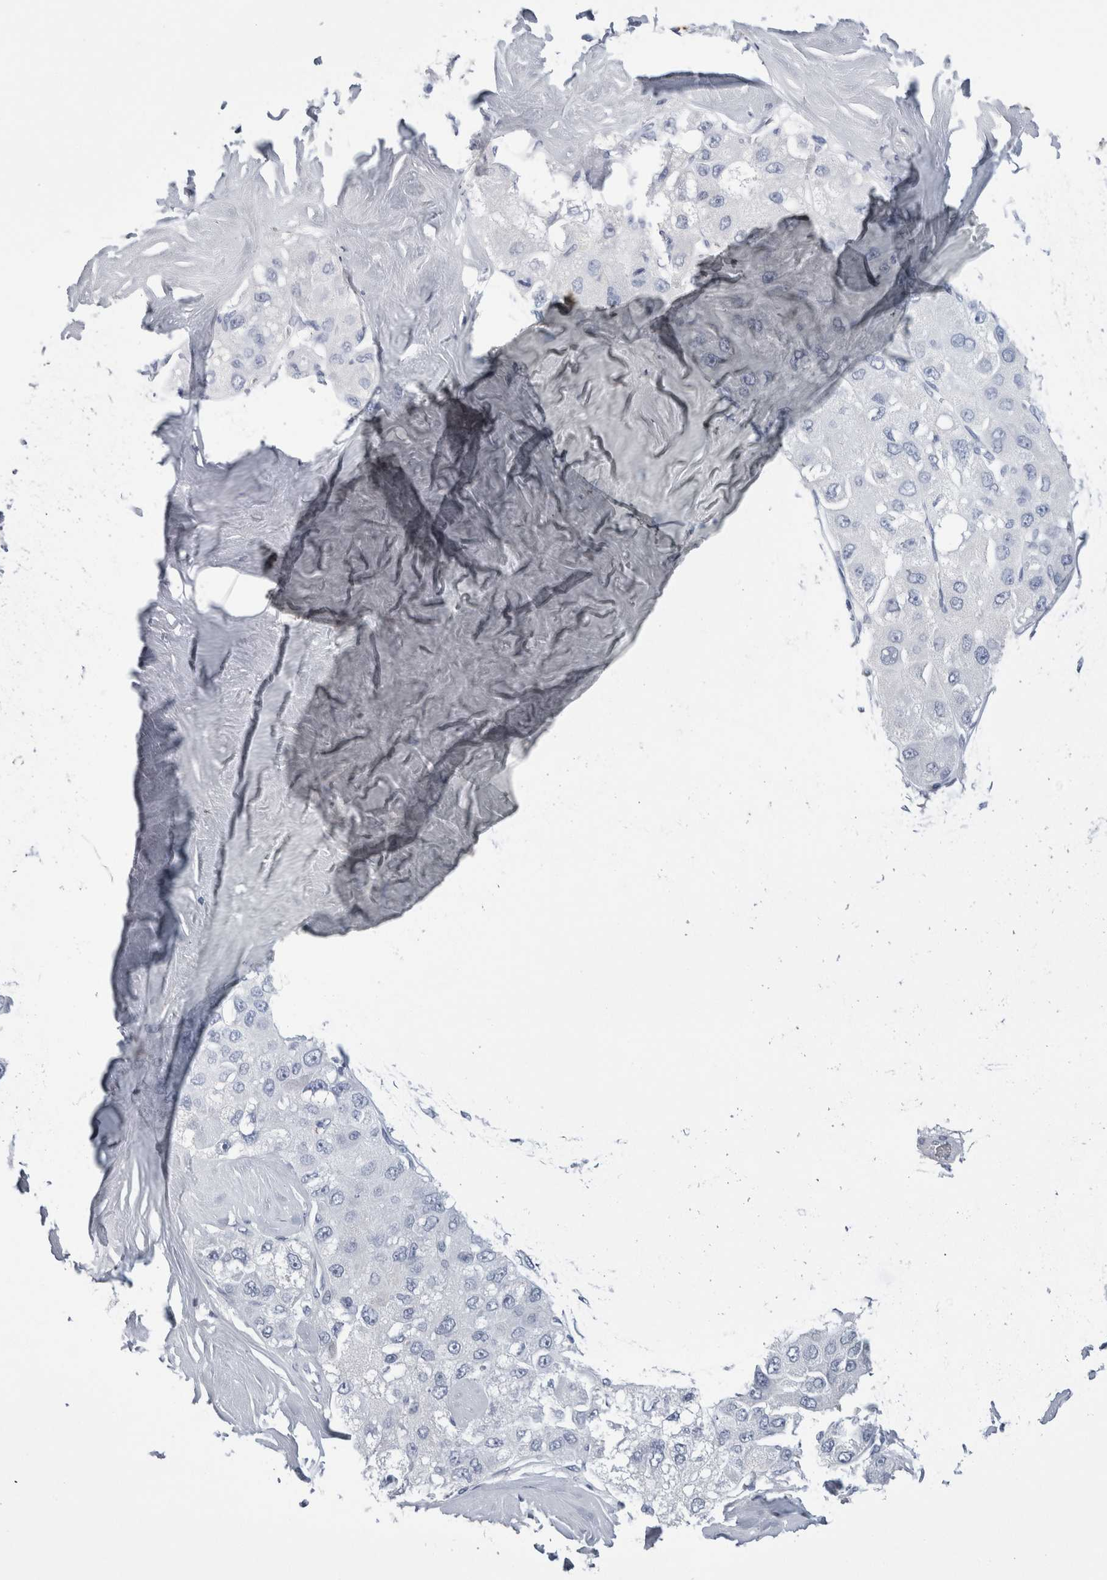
{"staining": {"intensity": "negative", "quantity": "none", "location": "none"}, "tissue": "liver cancer", "cell_type": "Tumor cells", "image_type": "cancer", "snomed": [{"axis": "morphology", "description": "Carcinoma, Hepatocellular, NOS"}, {"axis": "topography", "description": "Liver"}], "caption": "This micrograph is of hepatocellular carcinoma (liver) stained with immunohistochemistry to label a protein in brown with the nuclei are counter-stained blue. There is no expression in tumor cells. The staining was performed using DAB to visualize the protein expression in brown, while the nuclei were stained in blue with hematoxylin (Magnification: 20x).", "gene": "S100A12", "patient": {"sex": "male", "age": 80}}